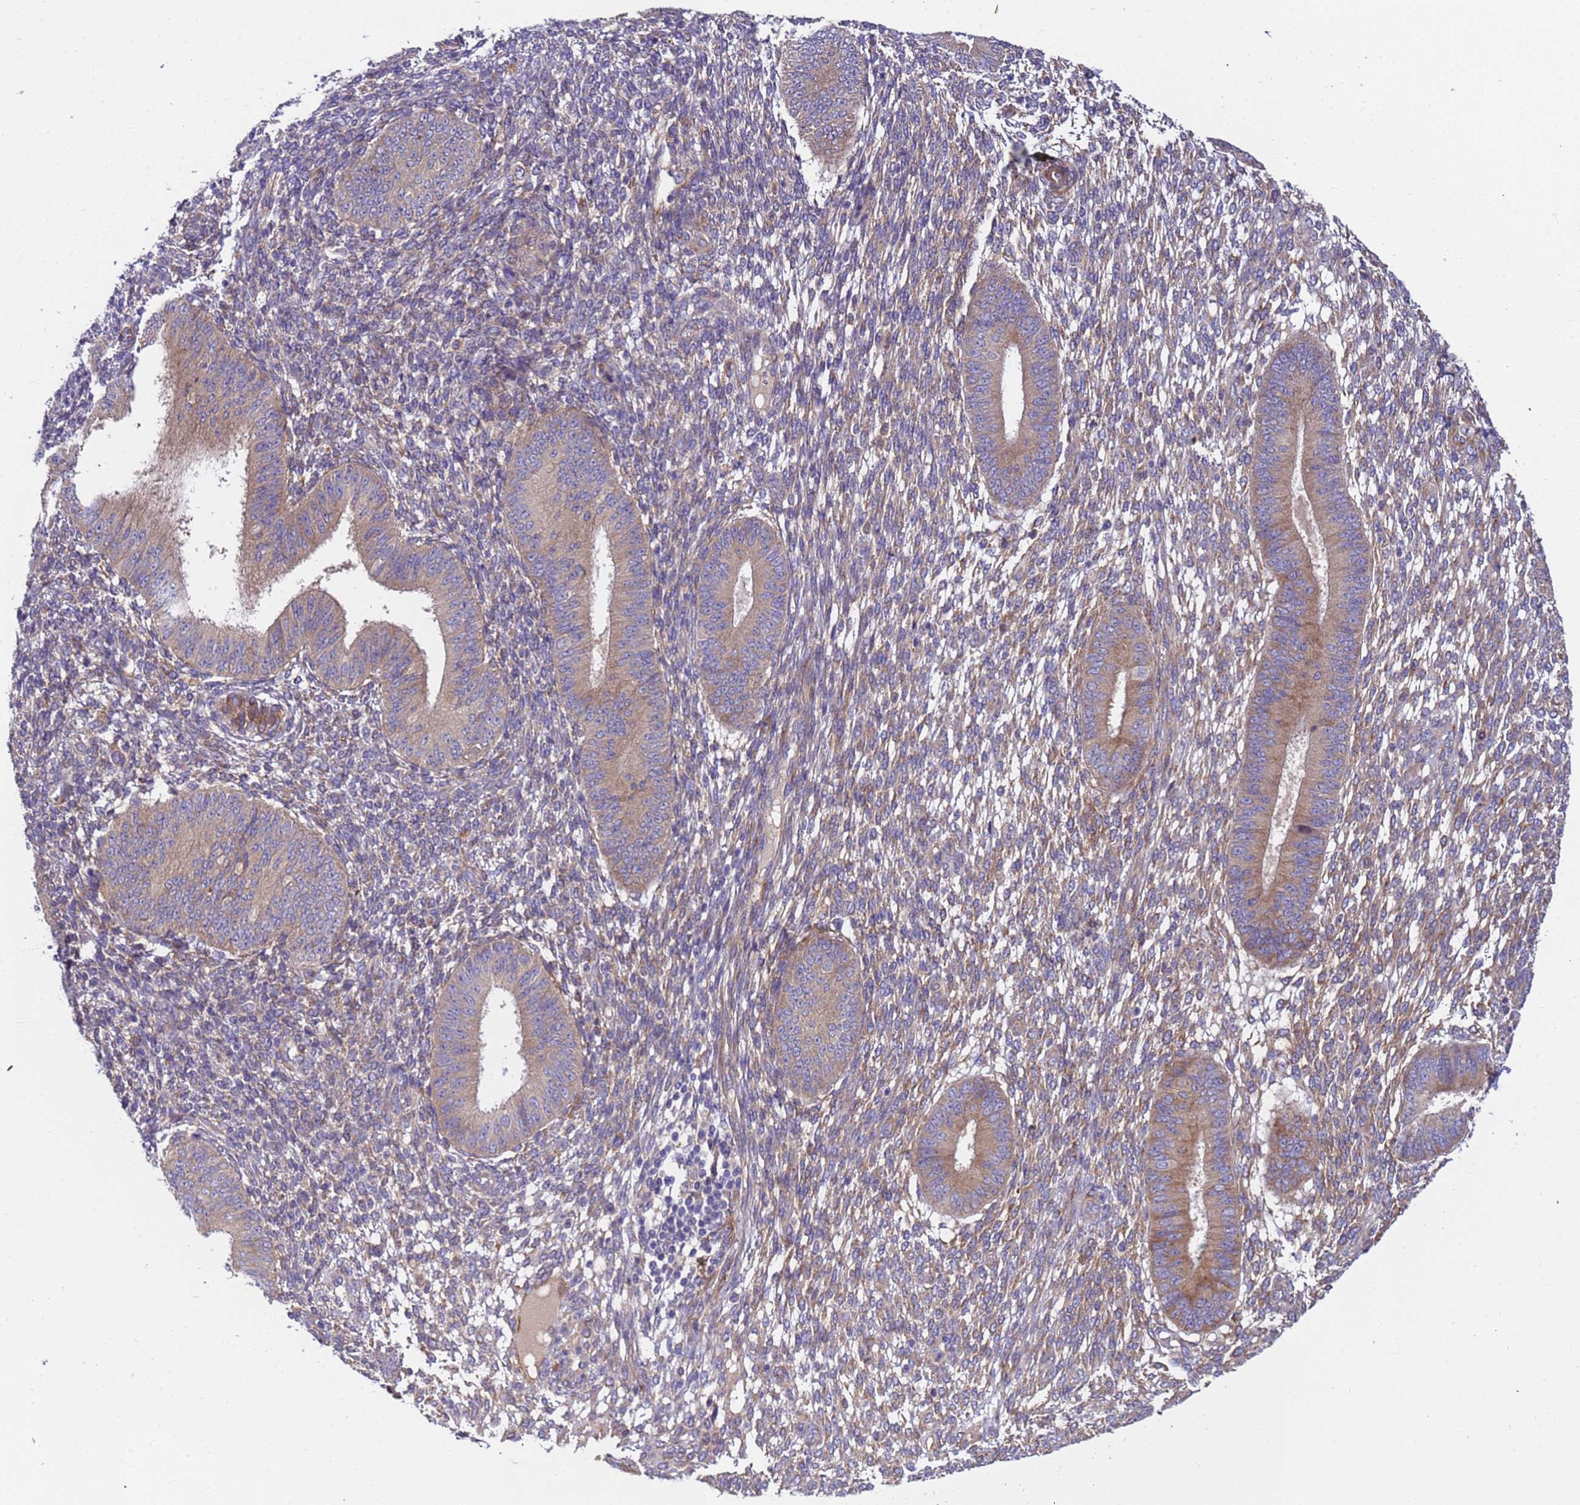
{"staining": {"intensity": "negative", "quantity": "none", "location": "none"}, "tissue": "endometrium", "cell_type": "Cells in endometrial stroma", "image_type": "normal", "snomed": [{"axis": "morphology", "description": "Normal tissue, NOS"}, {"axis": "topography", "description": "Endometrium"}], "caption": "A high-resolution image shows immunohistochemistry staining of benign endometrium, which reveals no significant positivity in cells in endometrial stroma.", "gene": "PAQR7", "patient": {"sex": "female", "age": 49}}